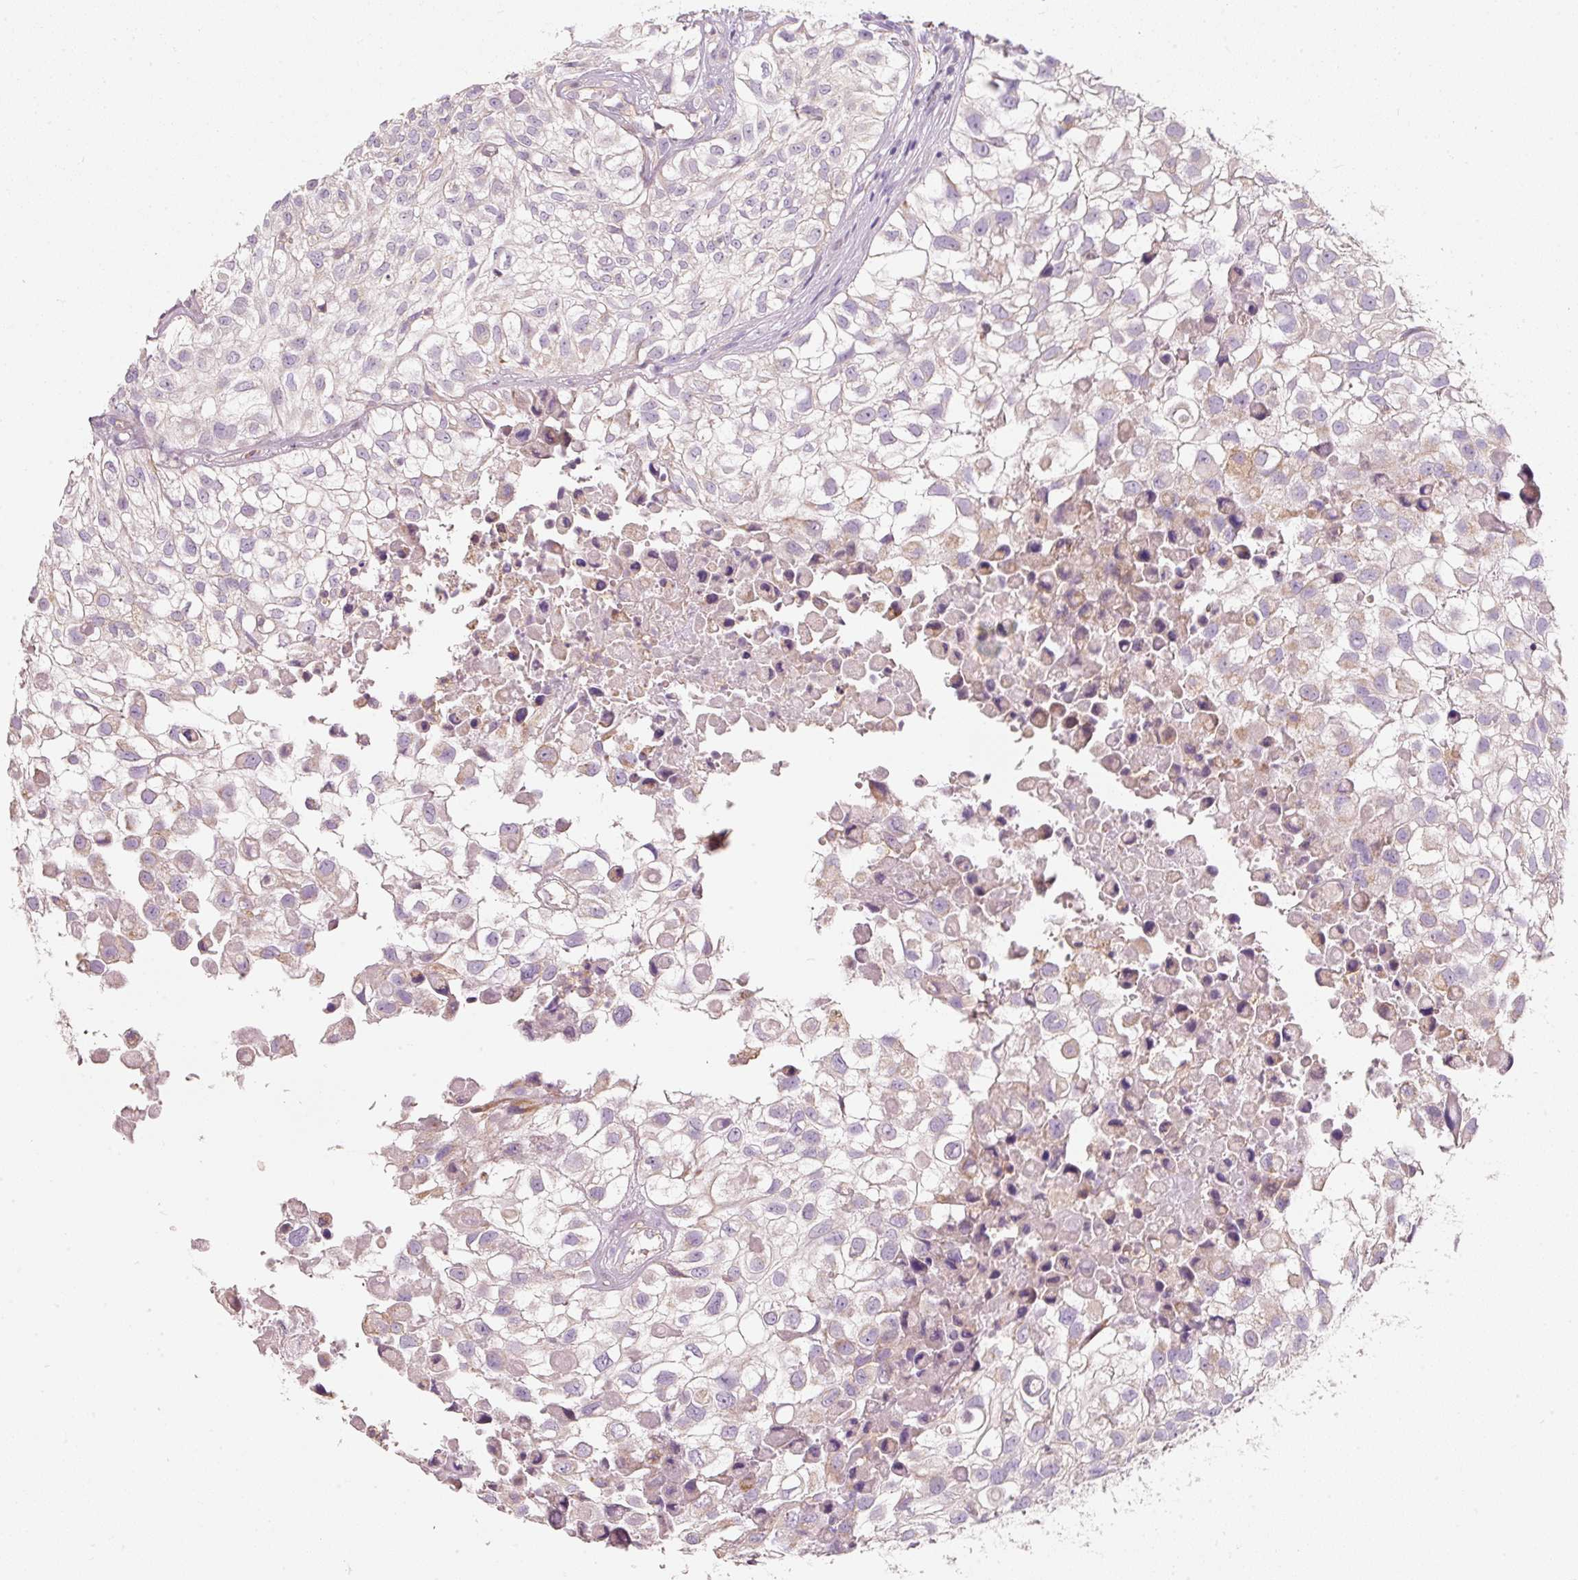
{"staining": {"intensity": "weak", "quantity": "<25%", "location": "cytoplasmic/membranous"}, "tissue": "urothelial cancer", "cell_type": "Tumor cells", "image_type": "cancer", "snomed": [{"axis": "morphology", "description": "Urothelial carcinoma, High grade"}, {"axis": "topography", "description": "Urinary bladder"}], "caption": "This is an immunohistochemistry (IHC) micrograph of urothelial cancer. There is no staining in tumor cells.", "gene": "IQGAP2", "patient": {"sex": "male", "age": 56}}